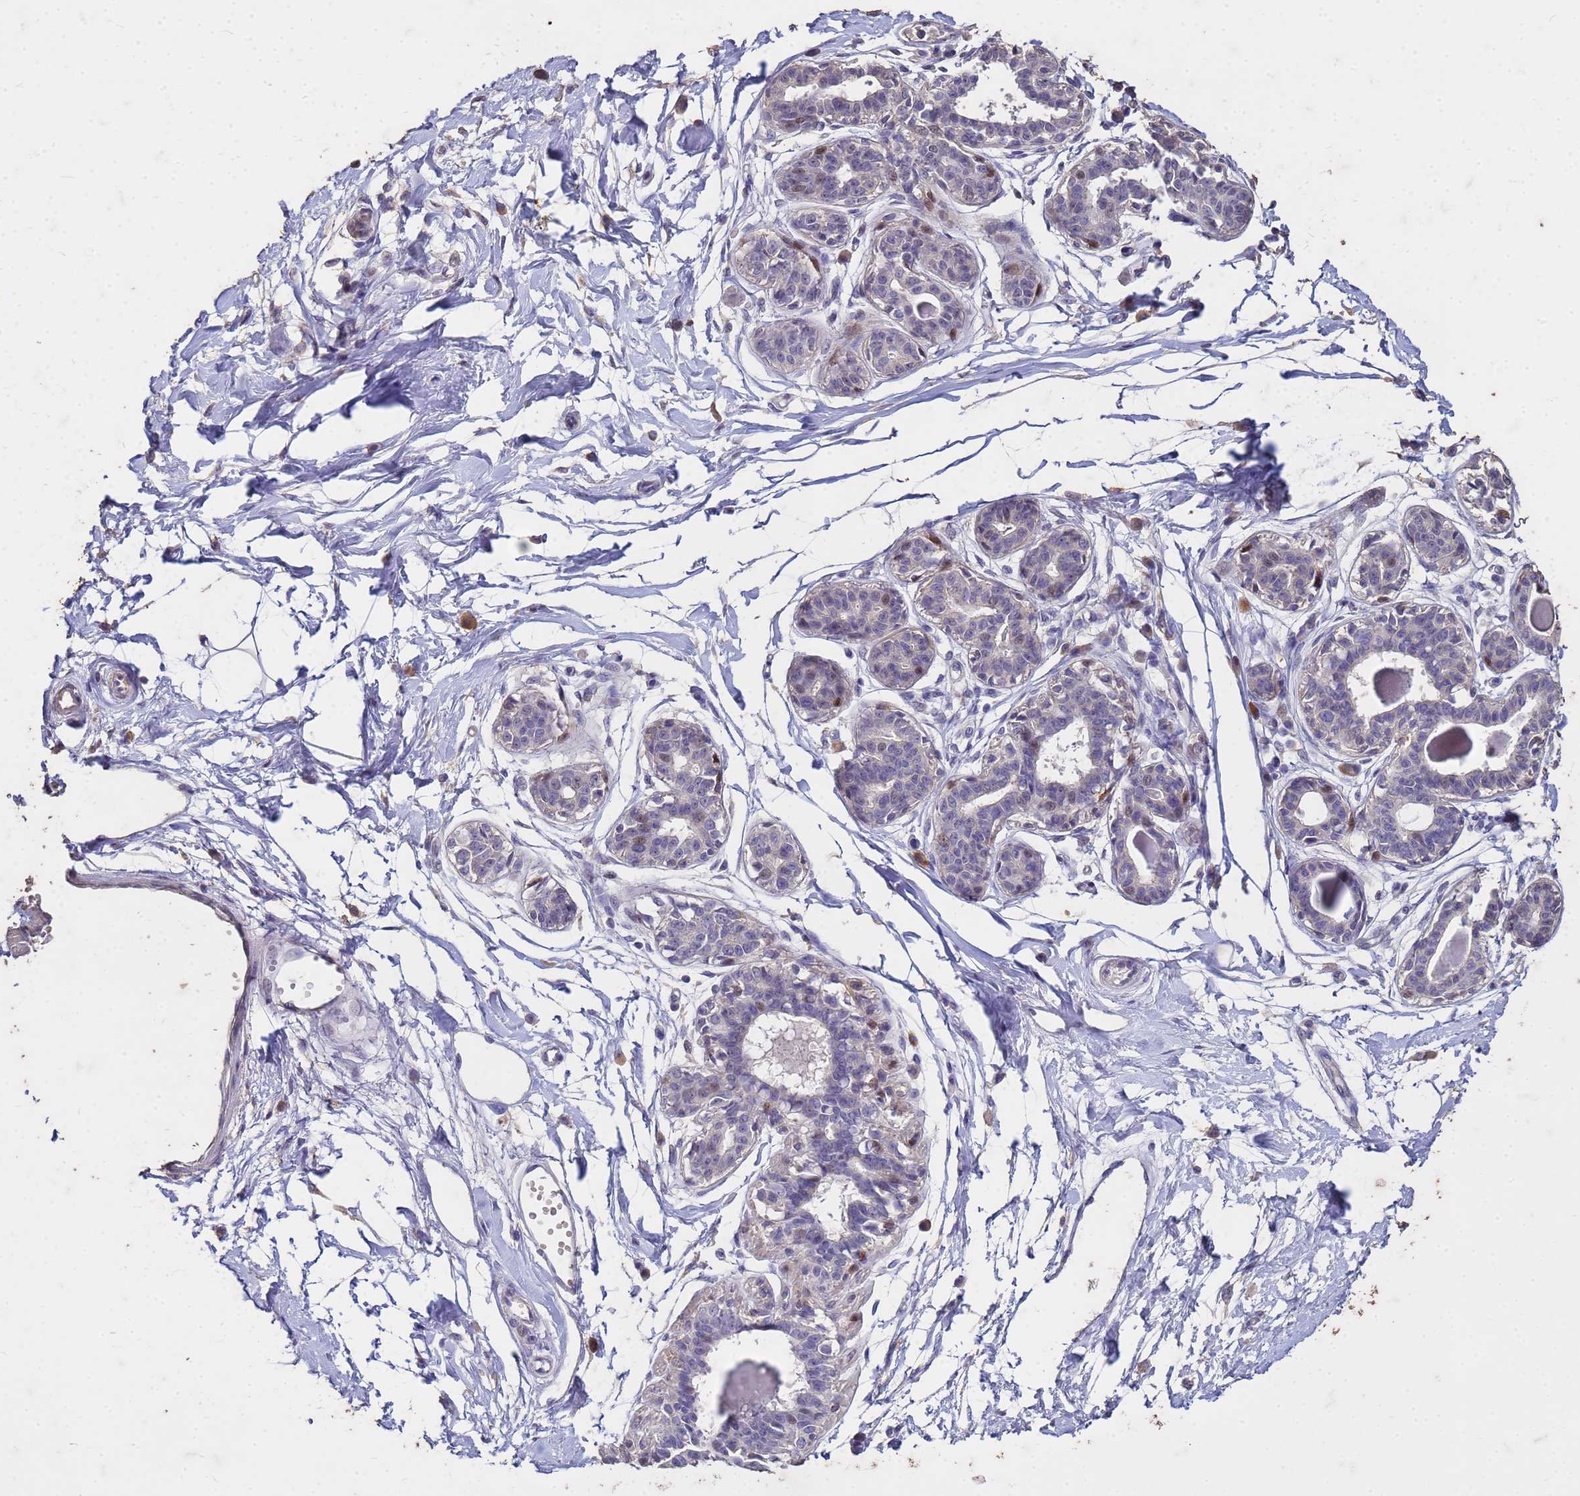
{"staining": {"intensity": "negative", "quantity": "none", "location": "none"}, "tissue": "breast", "cell_type": "Adipocytes", "image_type": "normal", "snomed": [{"axis": "morphology", "description": "Normal tissue, NOS"}, {"axis": "topography", "description": "Breast"}], "caption": "Immunohistochemical staining of normal human breast reveals no significant positivity in adipocytes.", "gene": "FAM184B", "patient": {"sex": "female", "age": 45}}